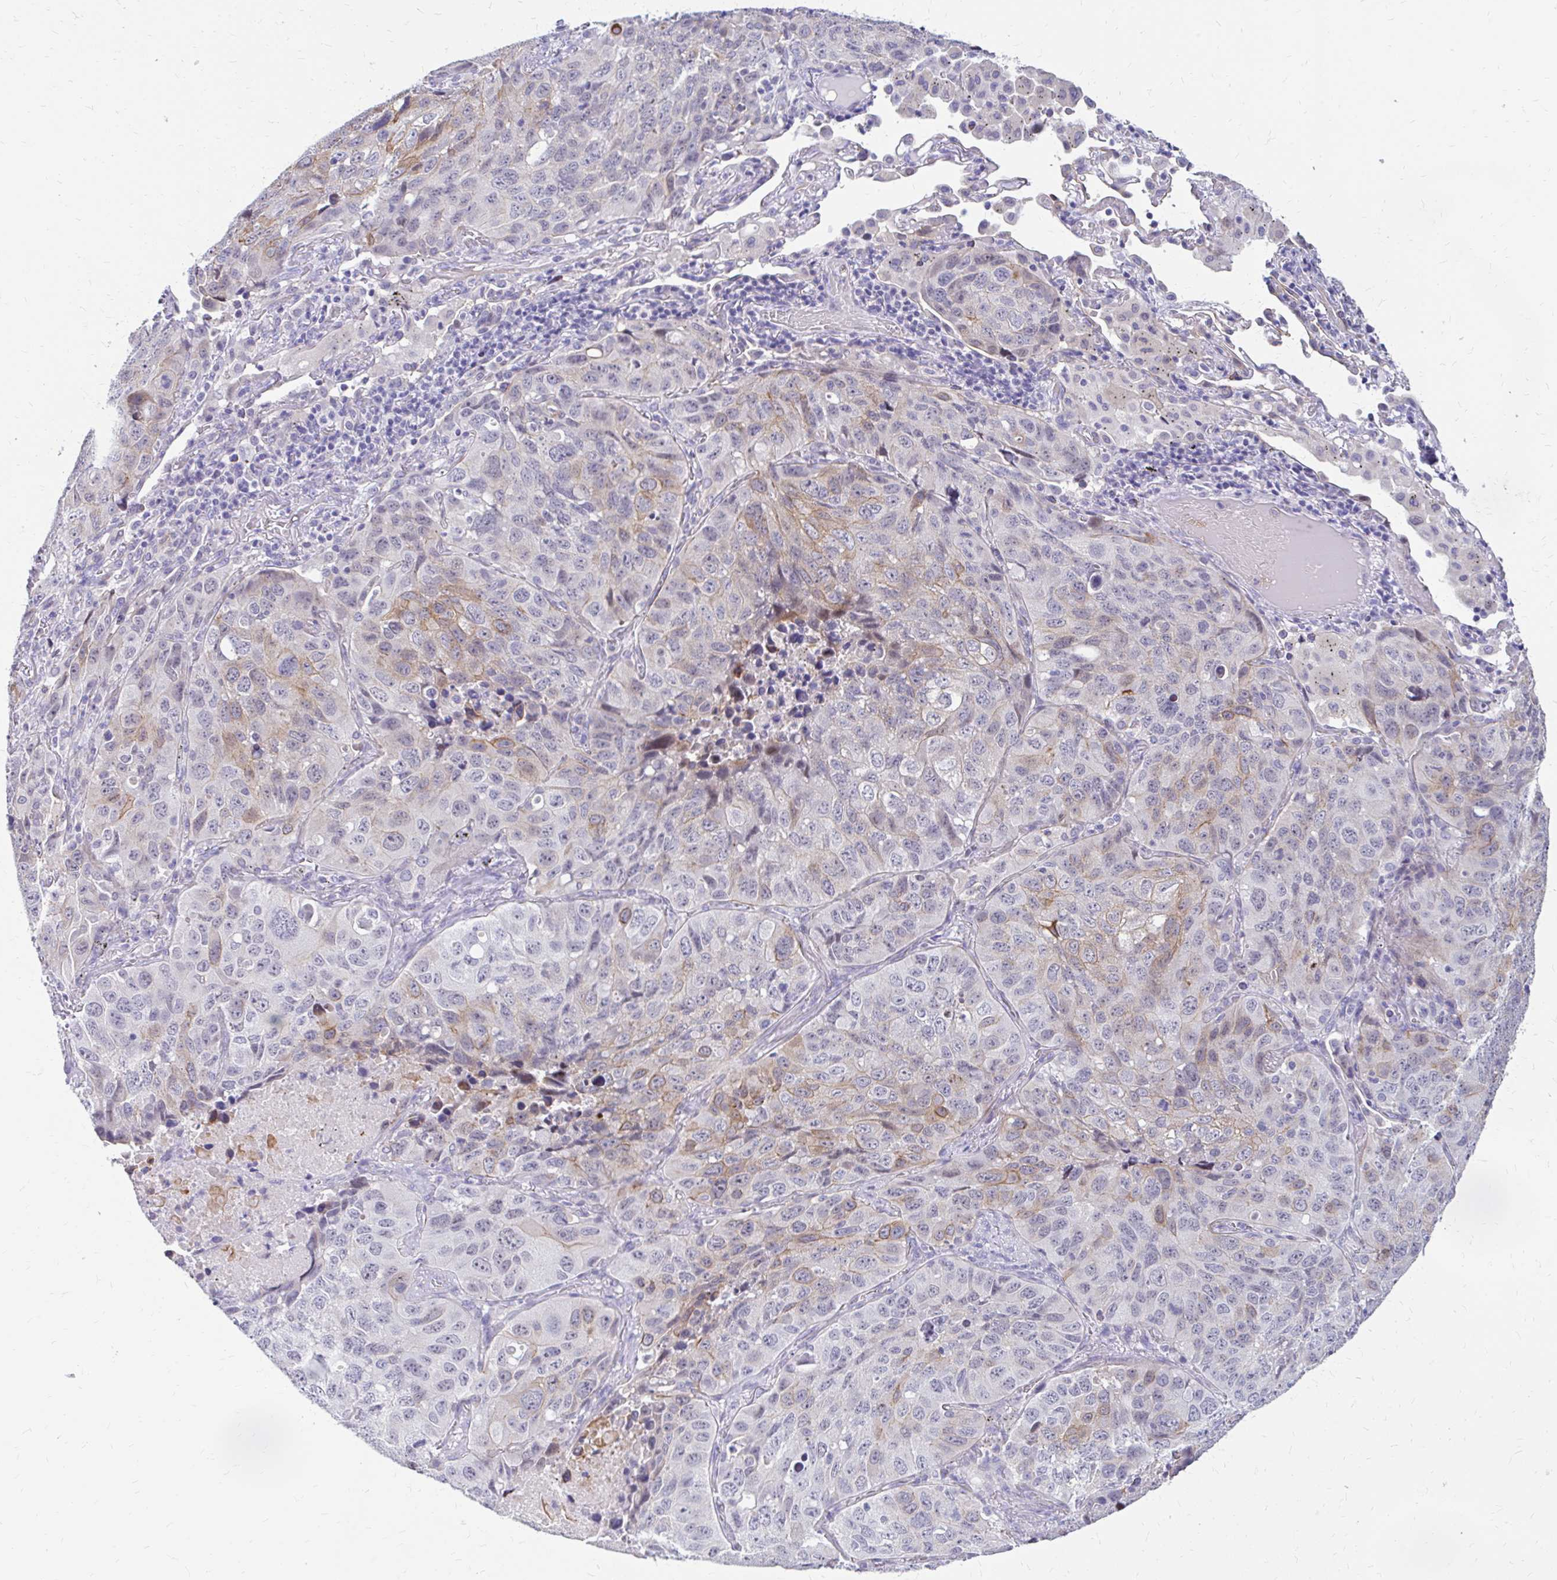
{"staining": {"intensity": "moderate", "quantity": "<25%", "location": "cytoplasmic/membranous"}, "tissue": "lung cancer", "cell_type": "Tumor cells", "image_type": "cancer", "snomed": [{"axis": "morphology", "description": "Squamous cell carcinoma, NOS"}, {"axis": "topography", "description": "Lung"}], "caption": "Protein expression analysis of lung squamous cell carcinoma exhibits moderate cytoplasmic/membranous expression in about <25% of tumor cells.", "gene": "RGS16", "patient": {"sex": "male", "age": 60}}